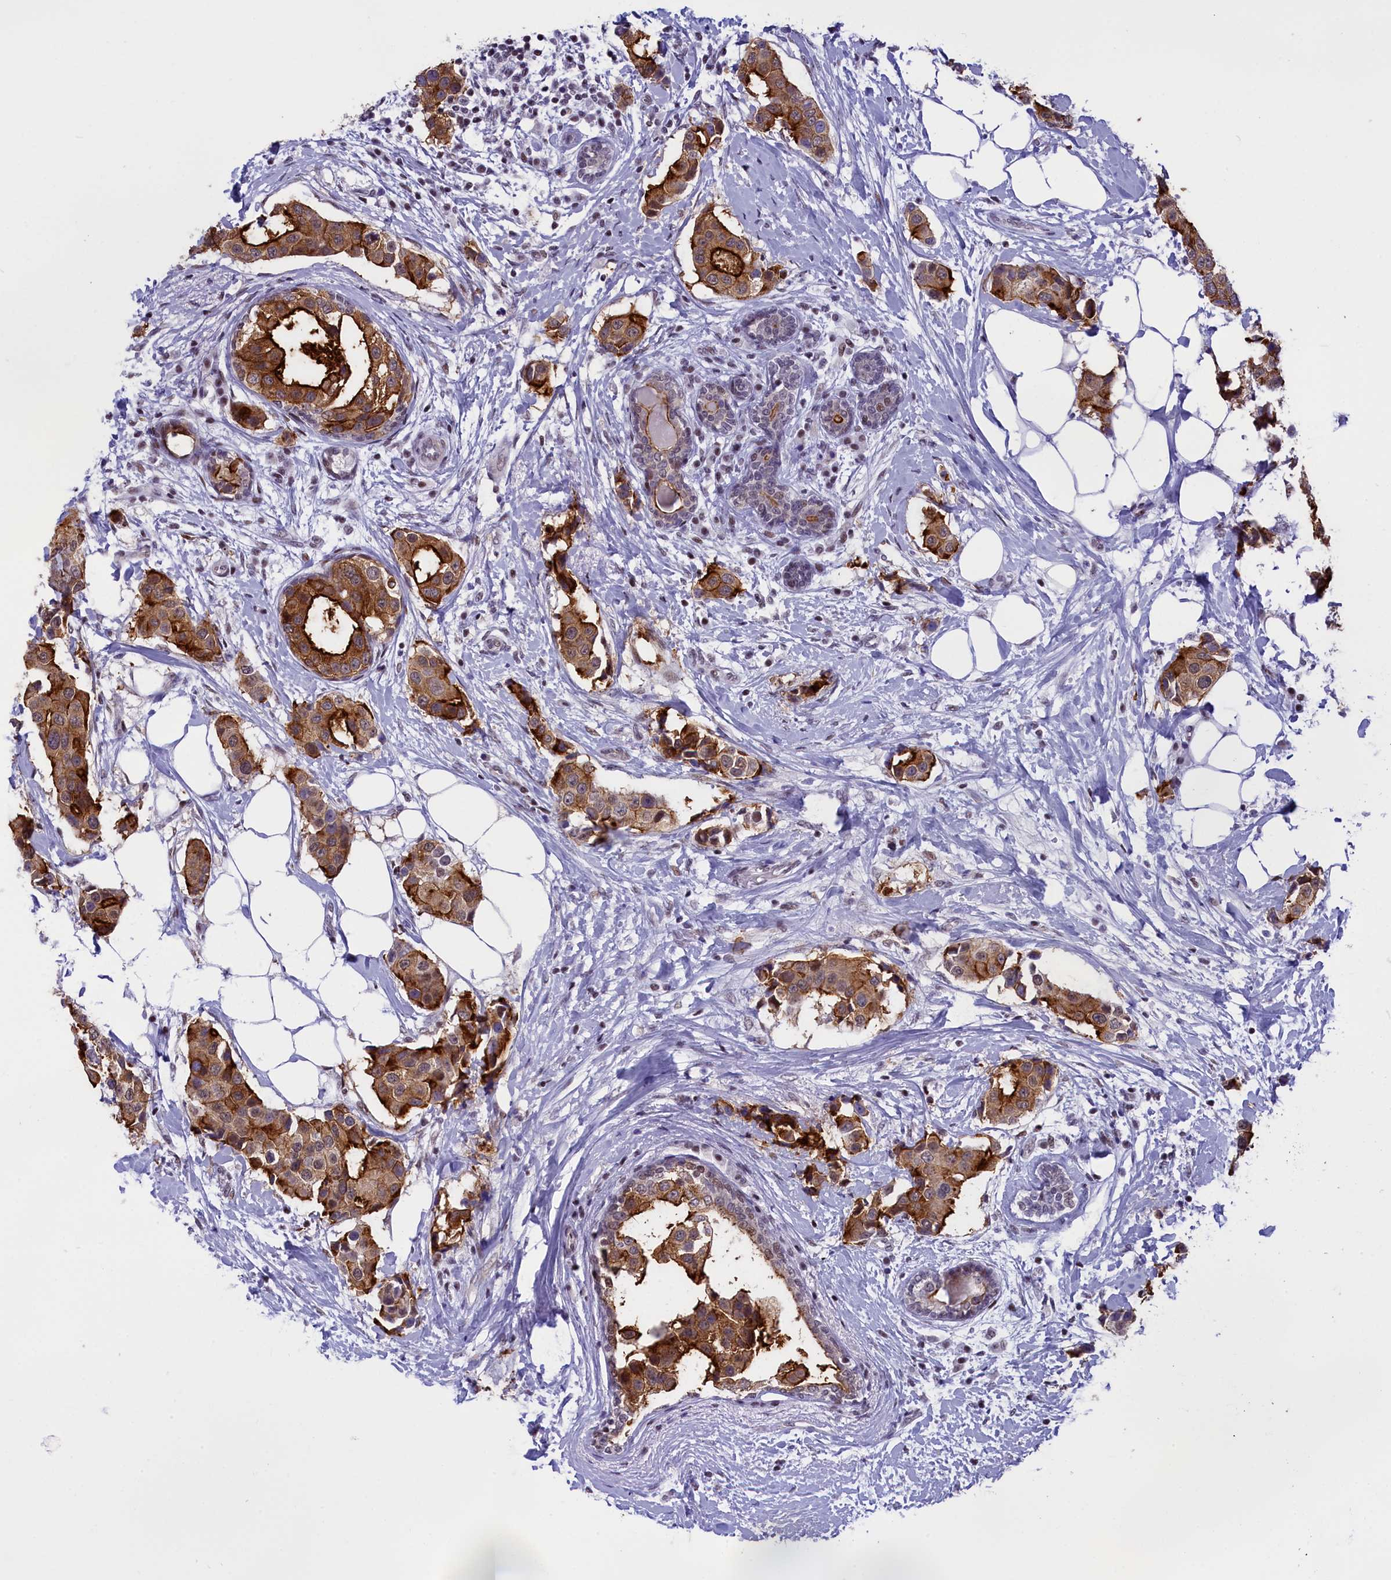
{"staining": {"intensity": "strong", "quantity": ">75%", "location": "cytoplasmic/membranous"}, "tissue": "breast cancer", "cell_type": "Tumor cells", "image_type": "cancer", "snomed": [{"axis": "morphology", "description": "Normal tissue, NOS"}, {"axis": "morphology", "description": "Duct carcinoma"}, {"axis": "topography", "description": "Breast"}], "caption": "IHC histopathology image of breast cancer stained for a protein (brown), which exhibits high levels of strong cytoplasmic/membranous positivity in approximately >75% of tumor cells.", "gene": "SPIRE2", "patient": {"sex": "female", "age": 39}}